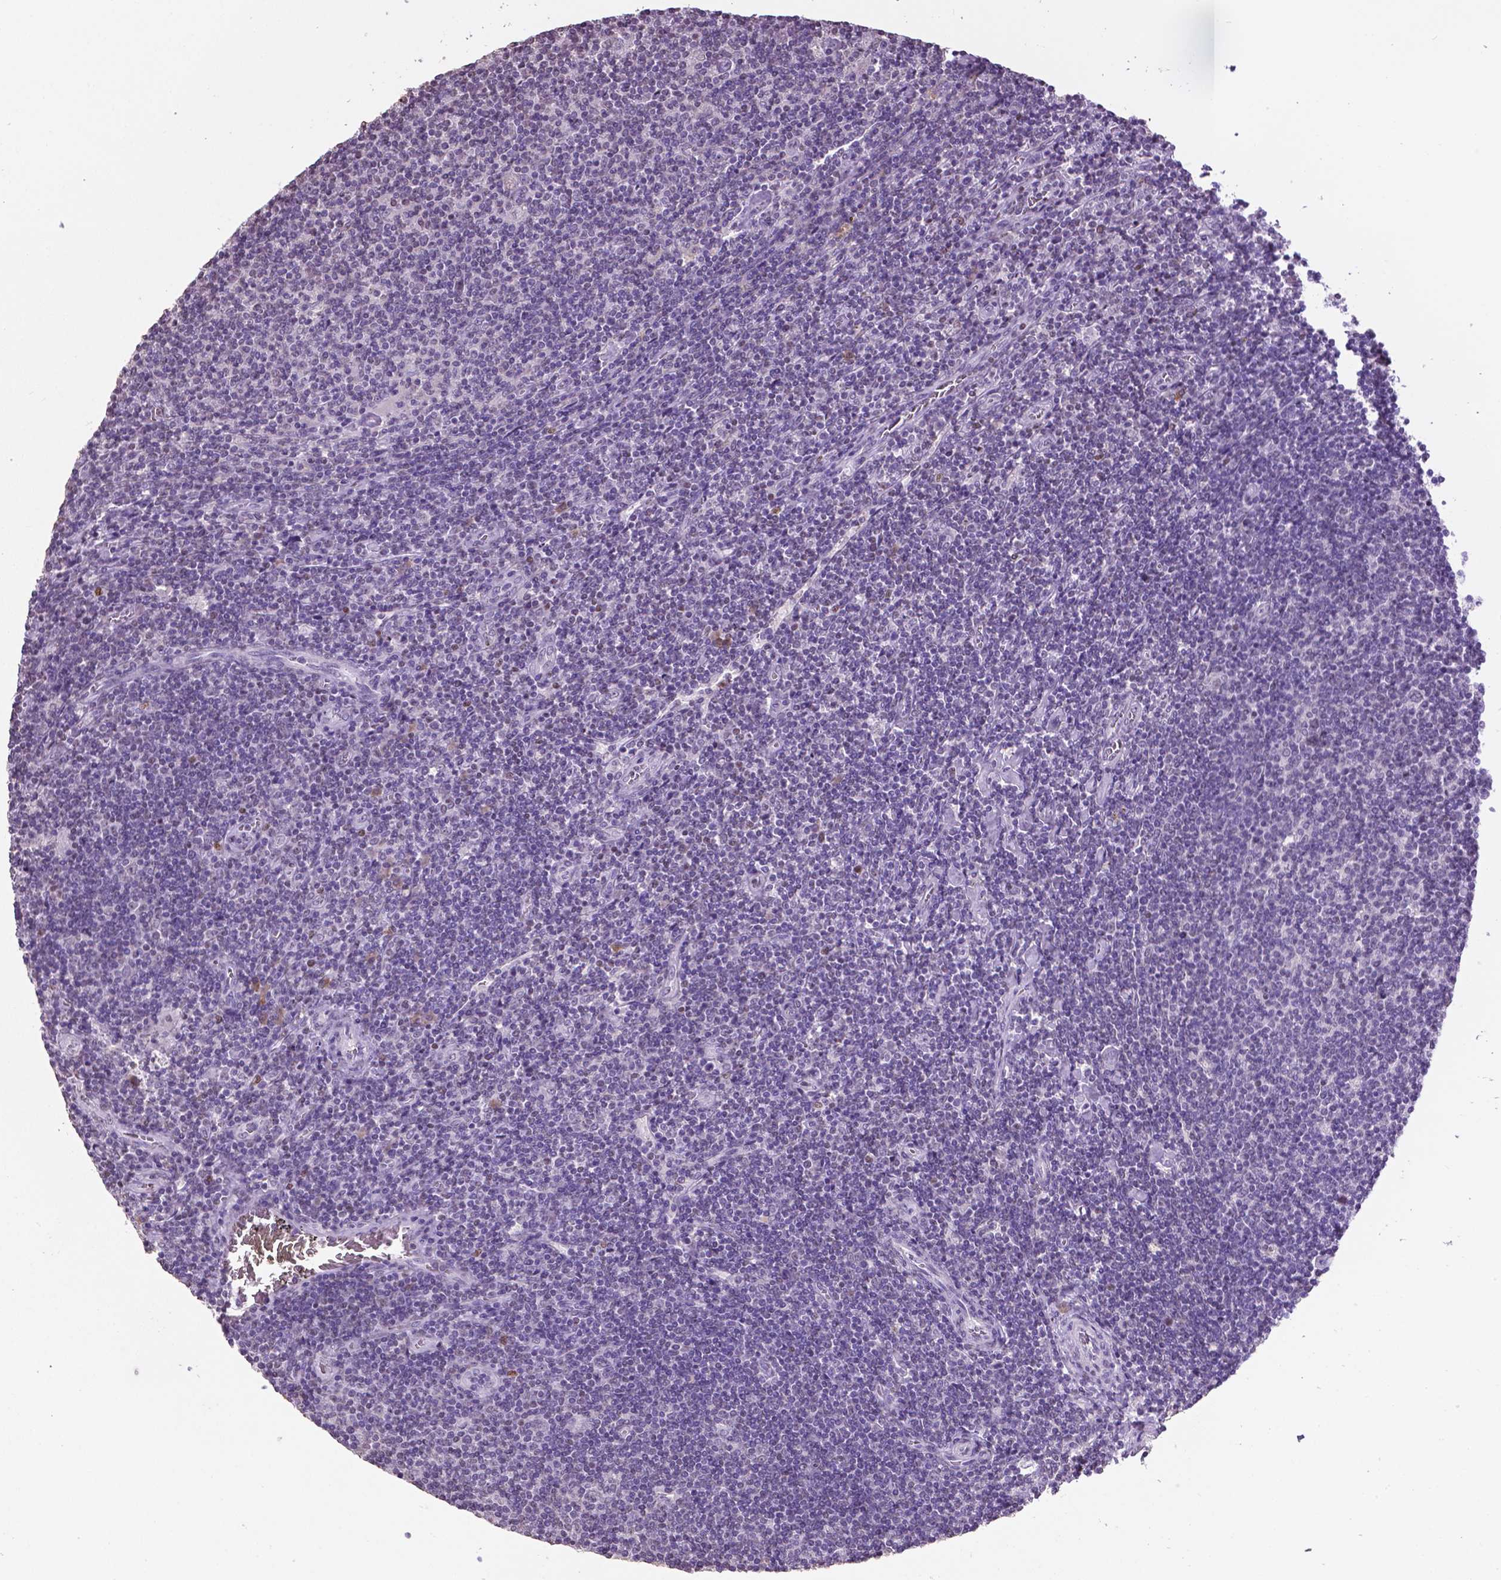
{"staining": {"intensity": "negative", "quantity": "none", "location": "none"}, "tissue": "lymphoma", "cell_type": "Tumor cells", "image_type": "cancer", "snomed": [{"axis": "morphology", "description": "Hodgkin's disease, NOS"}, {"axis": "topography", "description": "Lymph node"}], "caption": "Tumor cells are negative for protein expression in human Hodgkin's disease.", "gene": "RUNX3", "patient": {"sex": "male", "age": 40}}